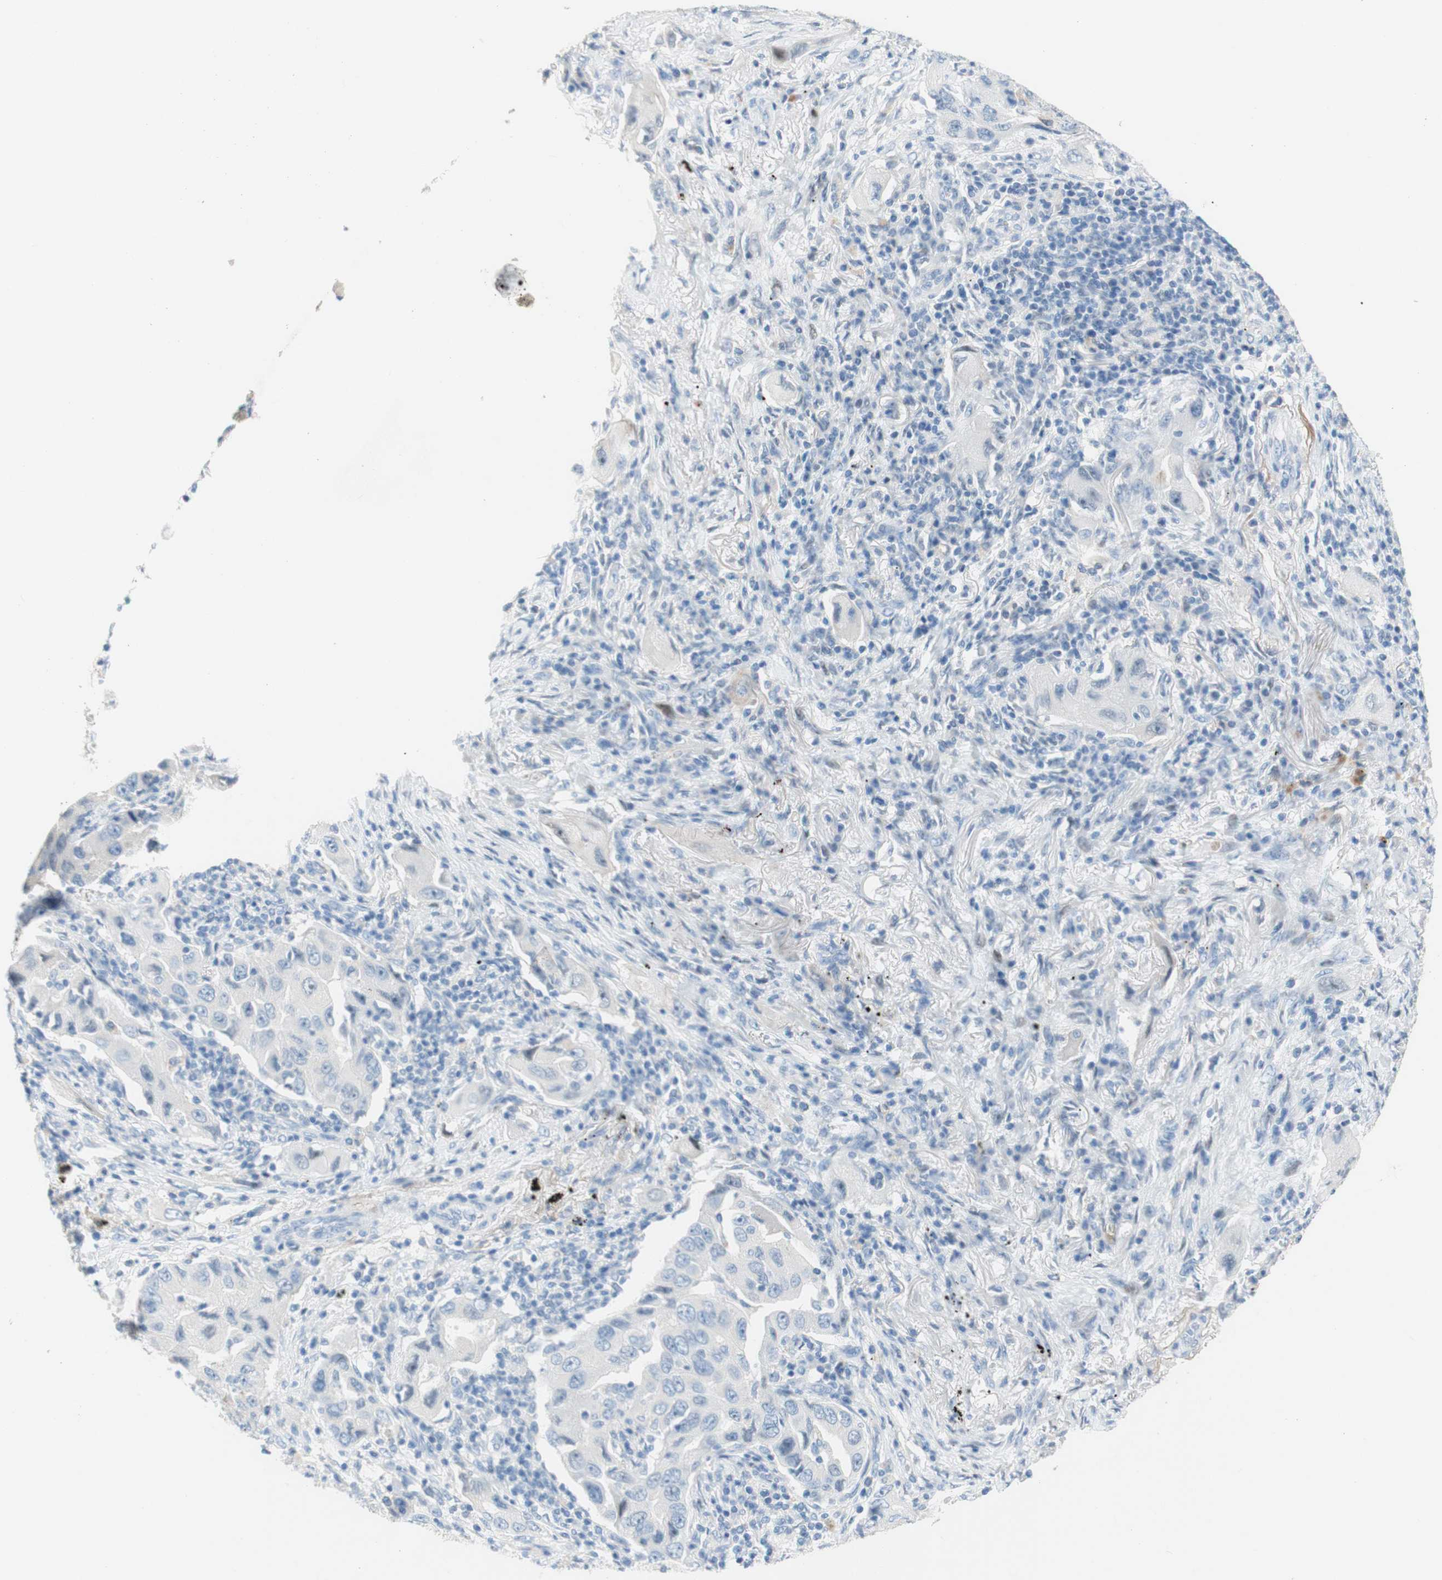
{"staining": {"intensity": "negative", "quantity": "none", "location": "none"}, "tissue": "lung cancer", "cell_type": "Tumor cells", "image_type": "cancer", "snomed": [{"axis": "morphology", "description": "Adenocarcinoma, NOS"}, {"axis": "topography", "description": "Lung"}], "caption": "This histopathology image is of lung adenocarcinoma stained with immunohistochemistry to label a protein in brown with the nuclei are counter-stained blue. There is no staining in tumor cells.", "gene": "POLR2J3", "patient": {"sex": "female", "age": 65}}